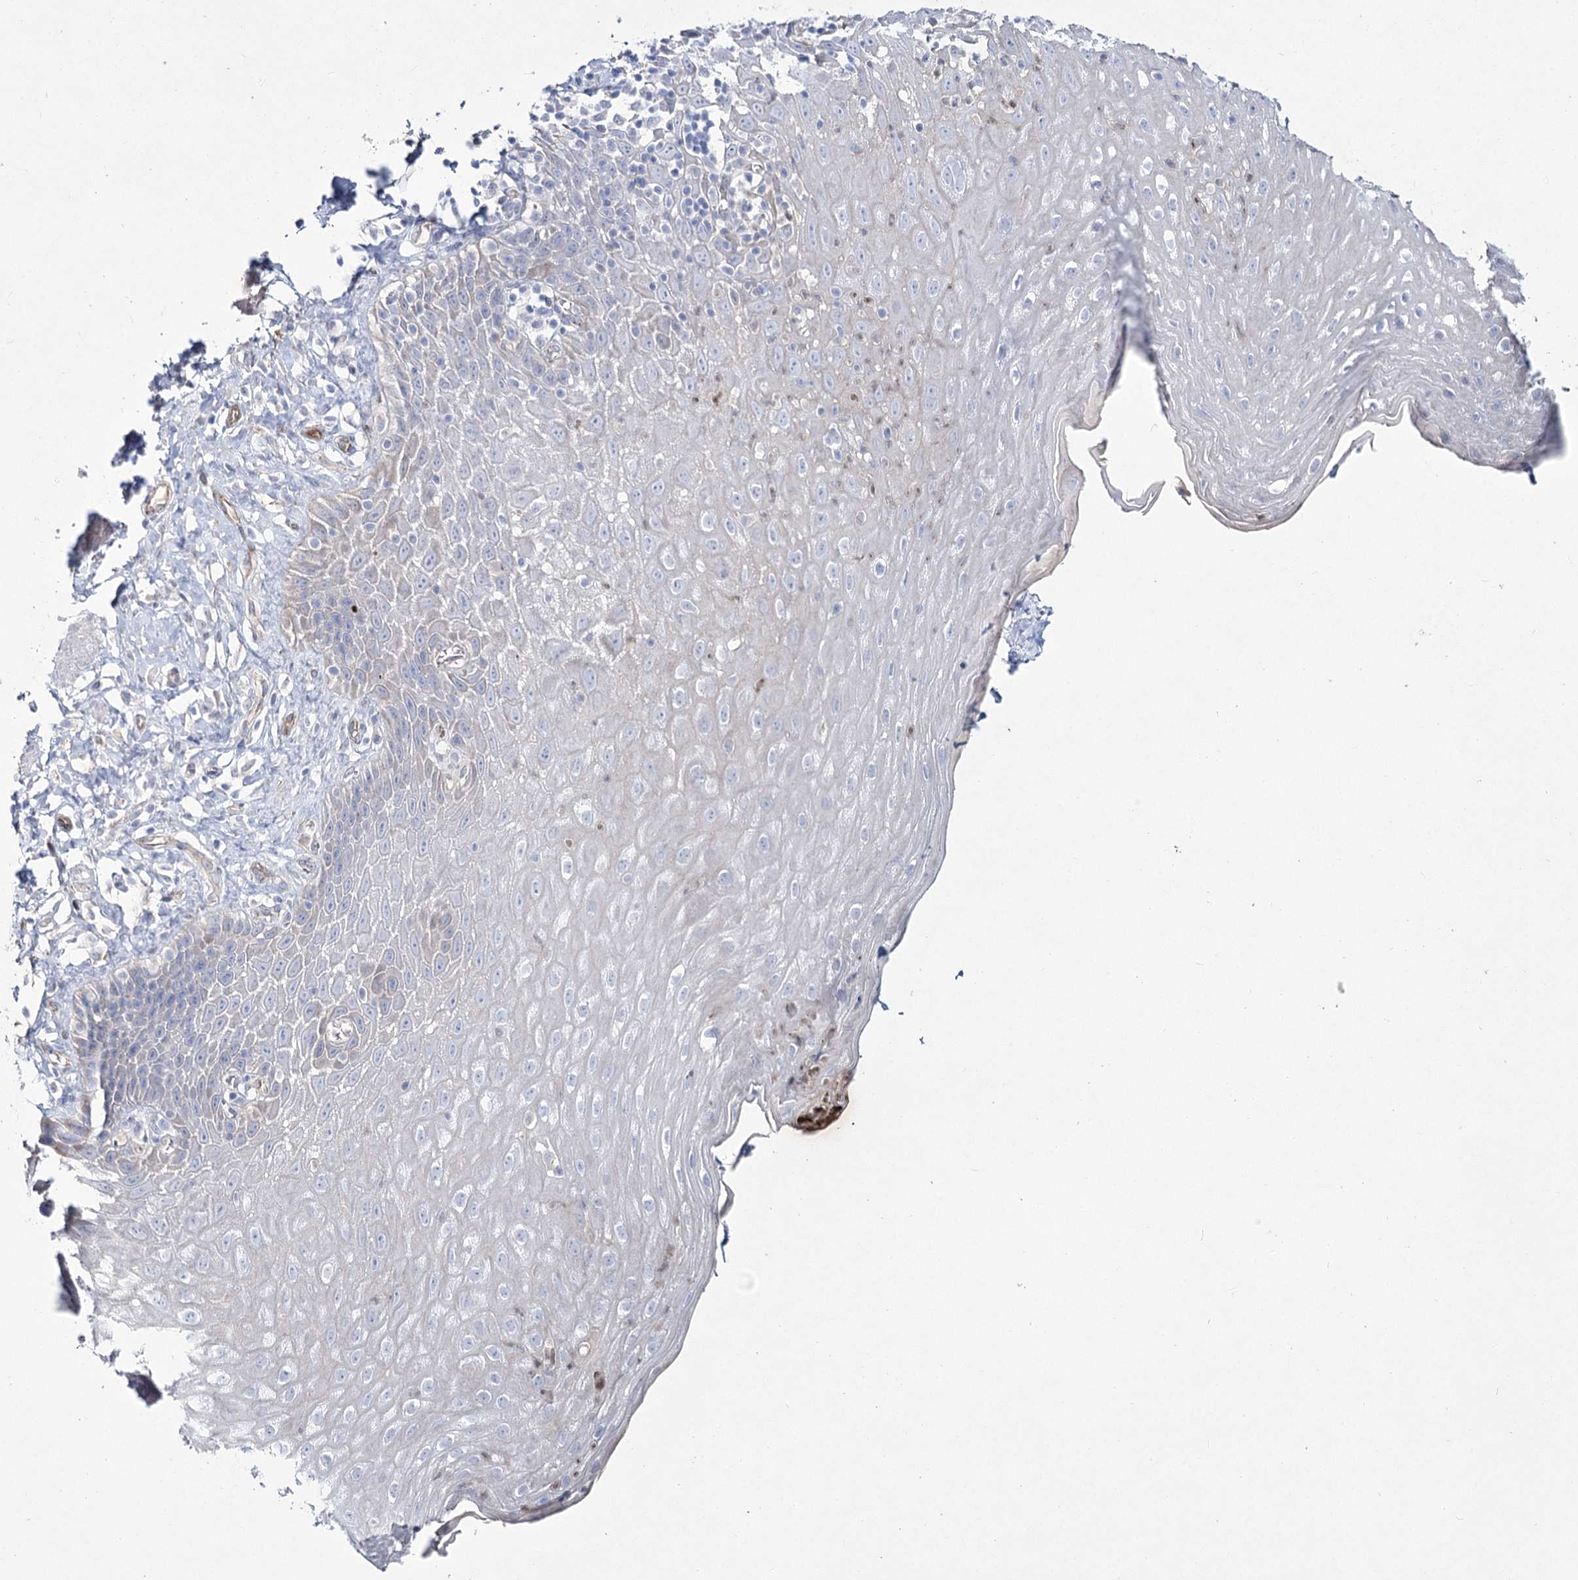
{"staining": {"intensity": "negative", "quantity": "none", "location": "none"}, "tissue": "esophagus", "cell_type": "Squamous epithelial cells", "image_type": "normal", "snomed": [{"axis": "morphology", "description": "Normal tissue, NOS"}, {"axis": "topography", "description": "Esophagus"}], "caption": "Benign esophagus was stained to show a protein in brown. There is no significant staining in squamous epithelial cells.", "gene": "ME3", "patient": {"sex": "female", "age": 61}}